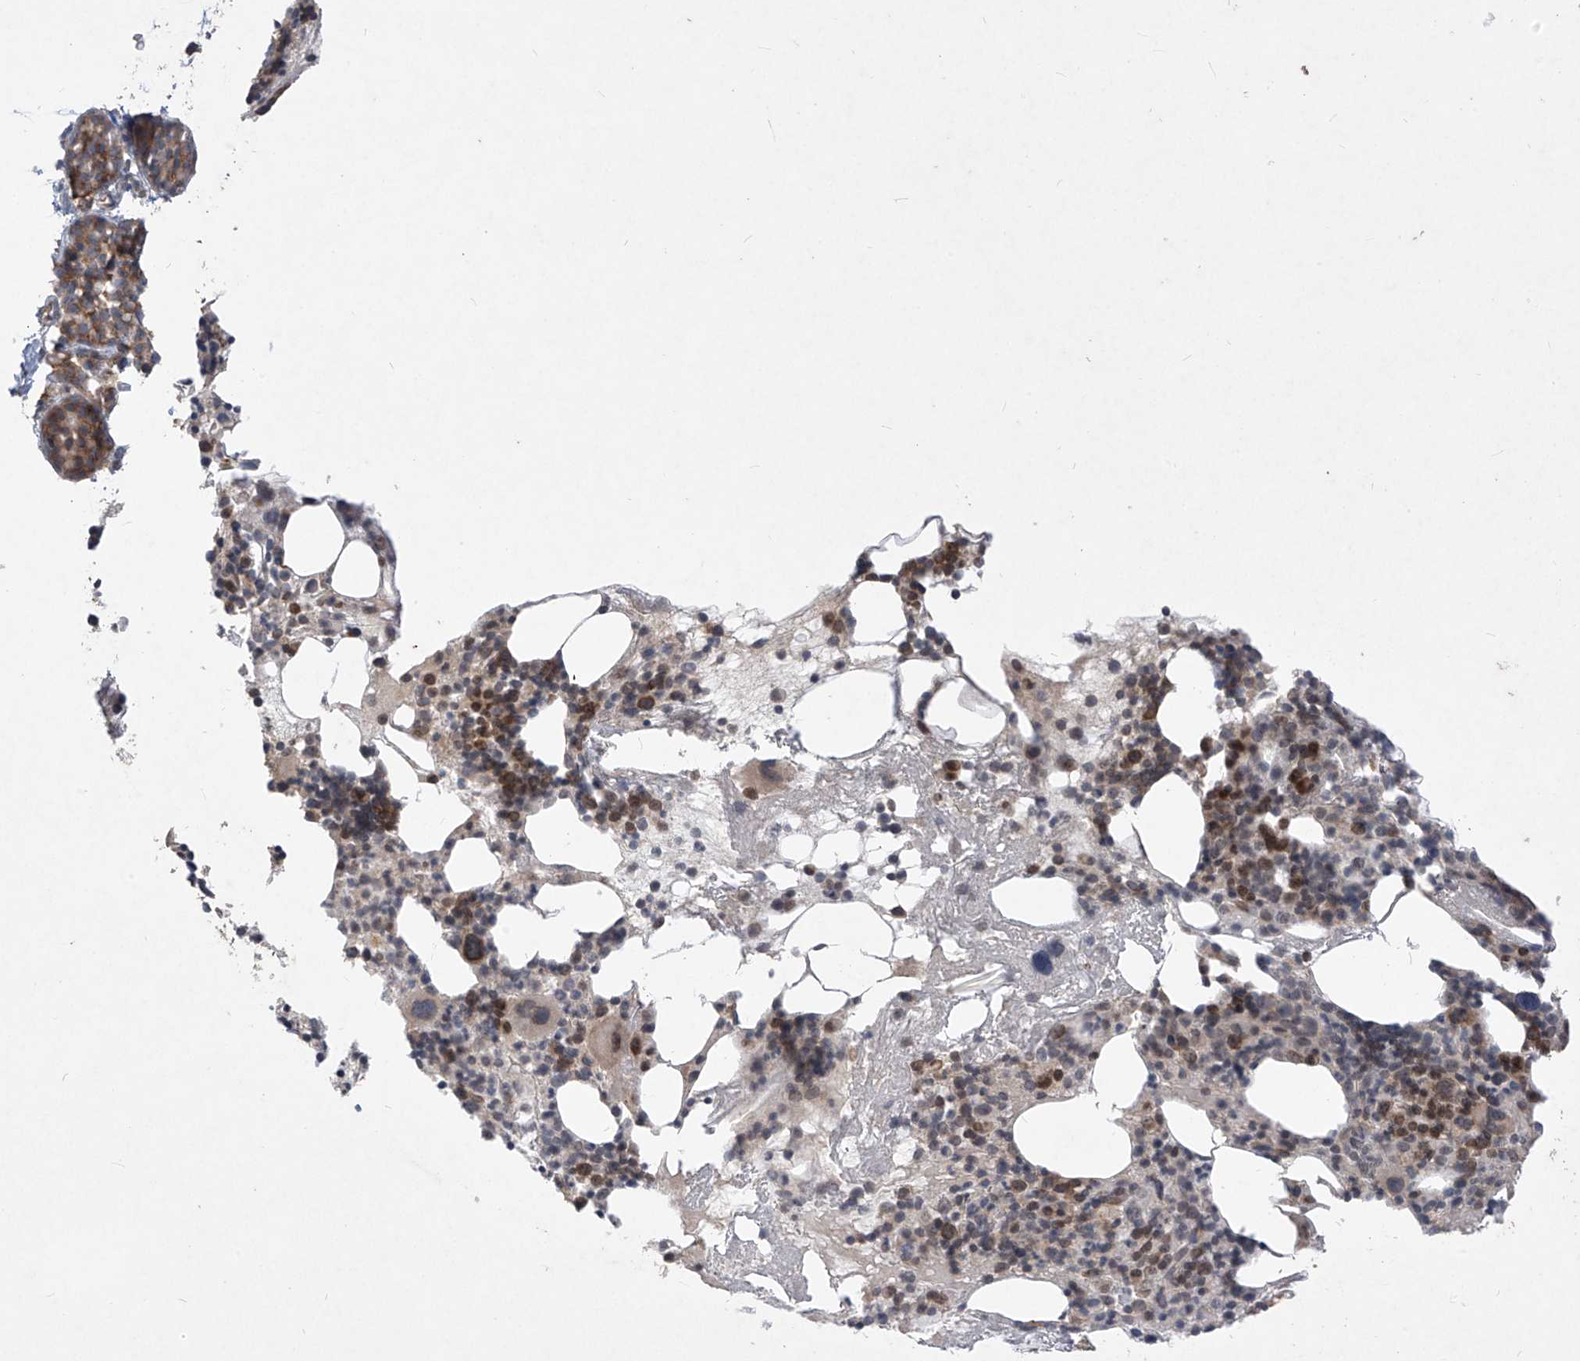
{"staining": {"intensity": "moderate", "quantity": "25%-75%", "location": "cytoplasmic/membranous"}, "tissue": "bone marrow", "cell_type": "Hematopoietic cells", "image_type": "normal", "snomed": [{"axis": "morphology", "description": "Normal tissue, NOS"}, {"axis": "morphology", "description": "Inflammation, NOS"}, {"axis": "topography", "description": "Bone marrow"}], "caption": "The immunohistochemical stain labels moderate cytoplasmic/membranous positivity in hematopoietic cells of normal bone marrow. Using DAB (brown) and hematoxylin (blue) stains, captured at high magnification using brightfield microscopy.", "gene": "RPL34", "patient": {"sex": "female", "age": 77}}